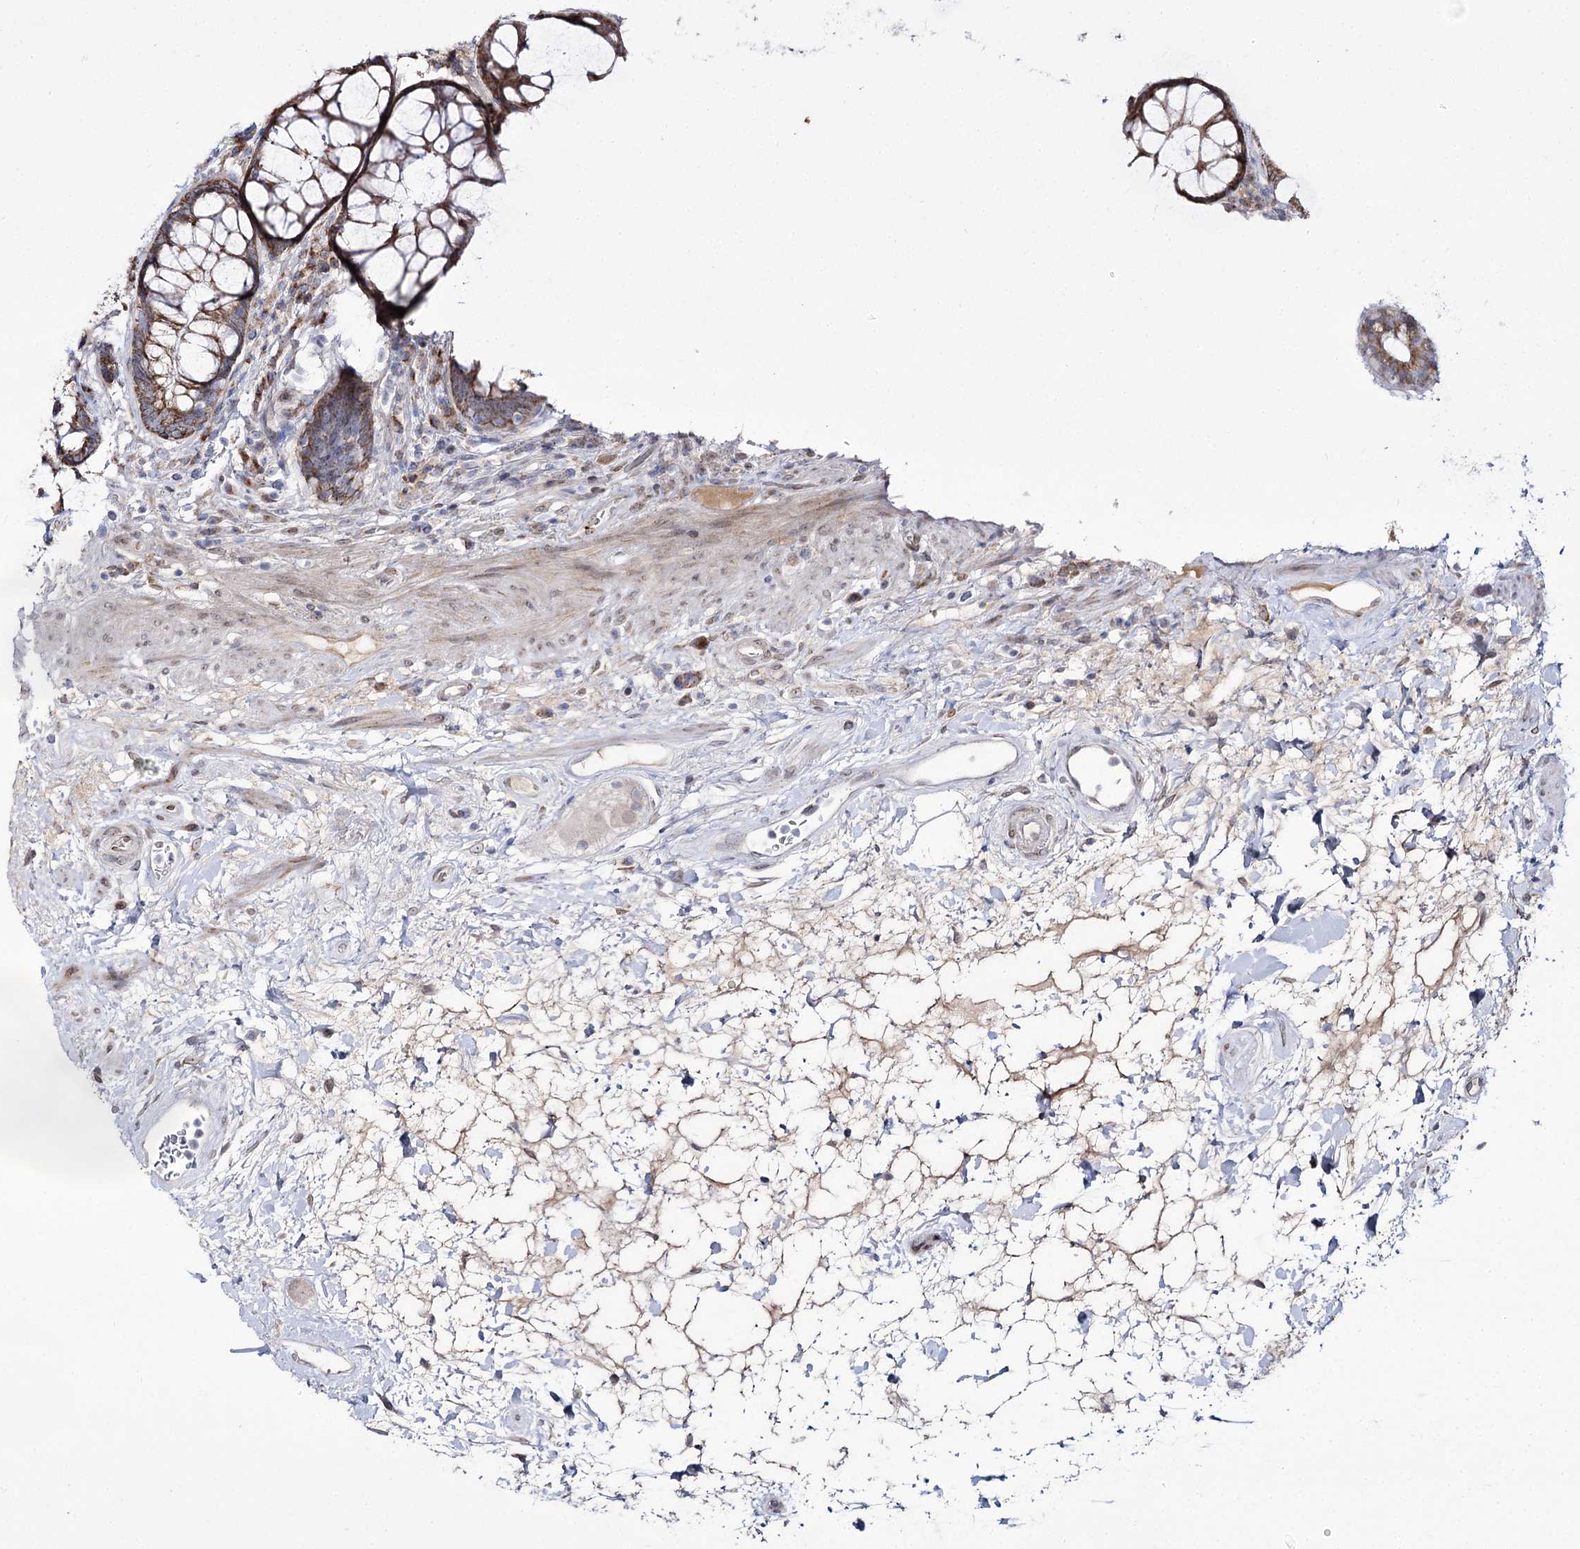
{"staining": {"intensity": "moderate", "quantity": ">75%", "location": "cytoplasmic/membranous"}, "tissue": "rectum", "cell_type": "Glandular cells", "image_type": "normal", "snomed": [{"axis": "morphology", "description": "Normal tissue, NOS"}, {"axis": "topography", "description": "Rectum"}], "caption": "A medium amount of moderate cytoplasmic/membranous staining is identified in about >75% of glandular cells in normal rectum.", "gene": "C11orf80", "patient": {"sex": "male", "age": 64}}